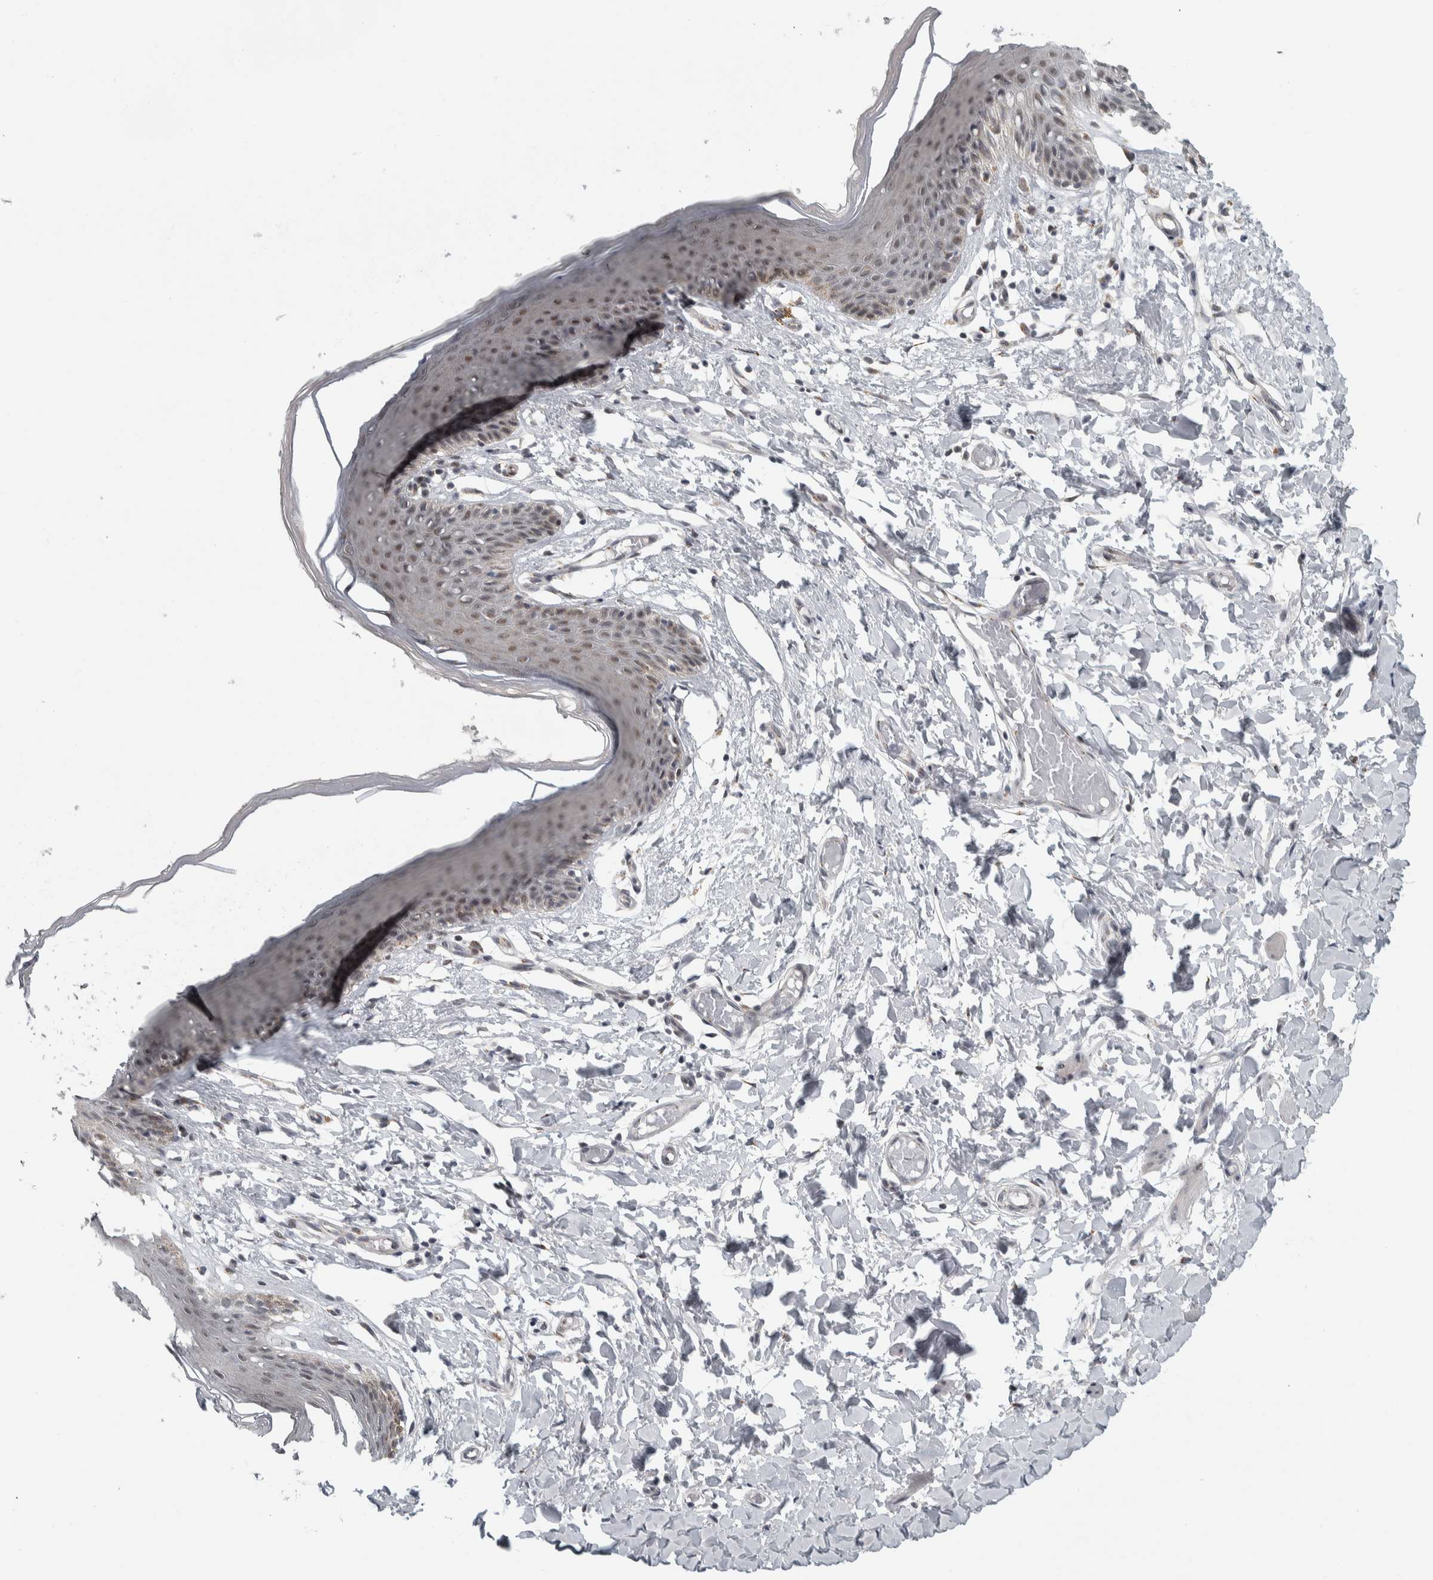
{"staining": {"intensity": "moderate", "quantity": "25%-75%", "location": "cytoplasmic/membranous,nuclear"}, "tissue": "skin", "cell_type": "Epidermal cells", "image_type": "normal", "snomed": [{"axis": "morphology", "description": "Normal tissue, NOS"}, {"axis": "topography", "description": "Vulva"}], "caption": "DAB (3,3'-diaminobenzidine) immunohistochemical staining of normal skin reveals moderate cytoplasmic/membranous,nuclear protein staining in approximately 25%-75% of epidermal cells. (DAB (3,3'-diaminobenzidine) = brown stain, brightfield microscopy at high magnification).", "gene": "ZMYND8", "patient": {"sex": "female", "age": 66}}